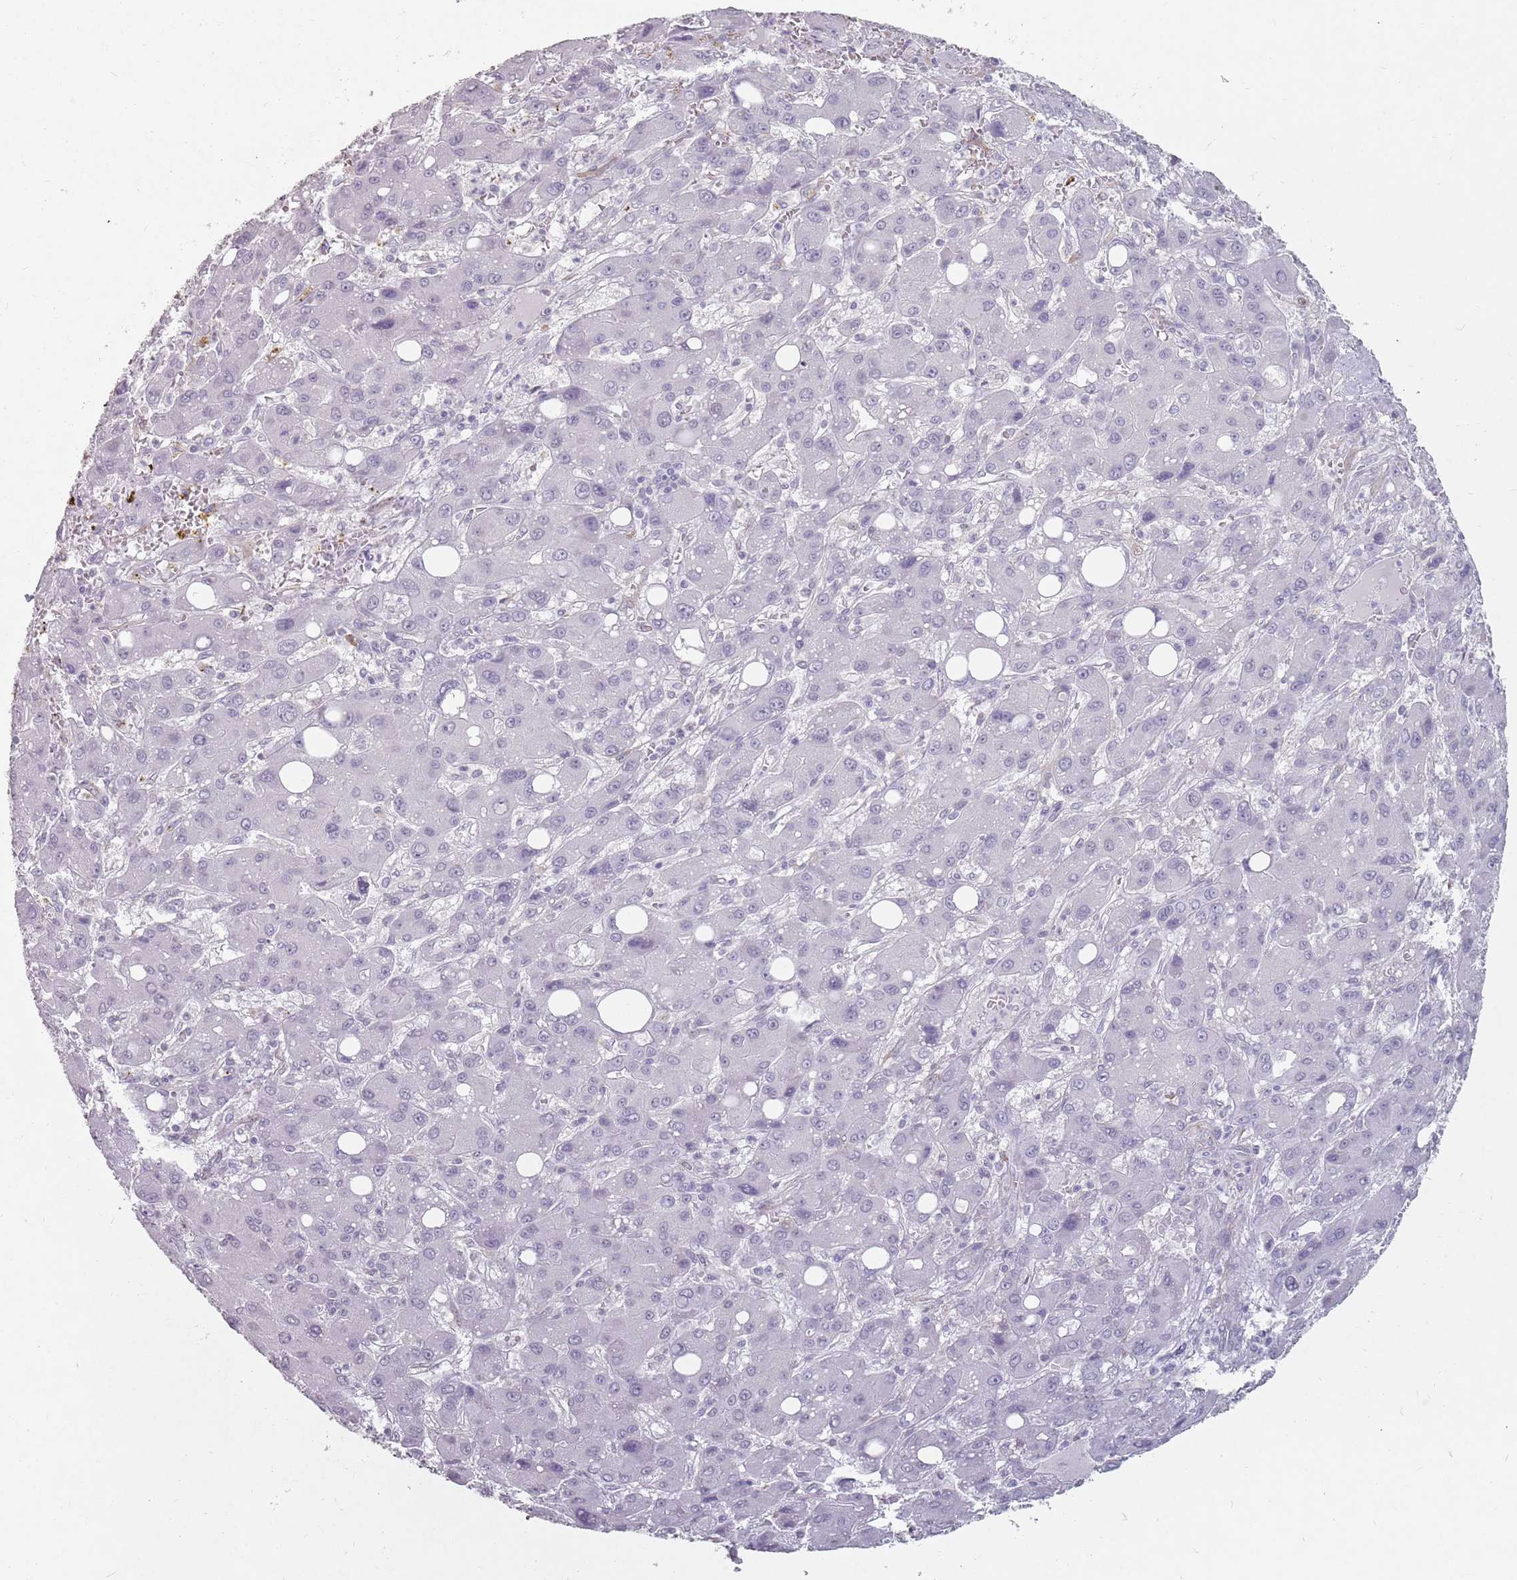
{"staining": {"intensity": "negative", "quantity": "none", "location": "none"}, "tissue": "liver cancer", "cell_type": "Tumor cells", "image_type": "cancer", "snomed": [{"axis": "morphology", "description": "Carcinoma, Hepatocellular, NOS"}, {"axis": "topography", "description": "Liver"}], "caption": "DAB (3,3'-diaminobenzidine) immunohistochemical staining of human liver cancer (hepatocellular carcinoma) exhibits no significant staining in tumor cells.", "gene": "DDX4", "patient": {"sex": "male", "age": 55}}